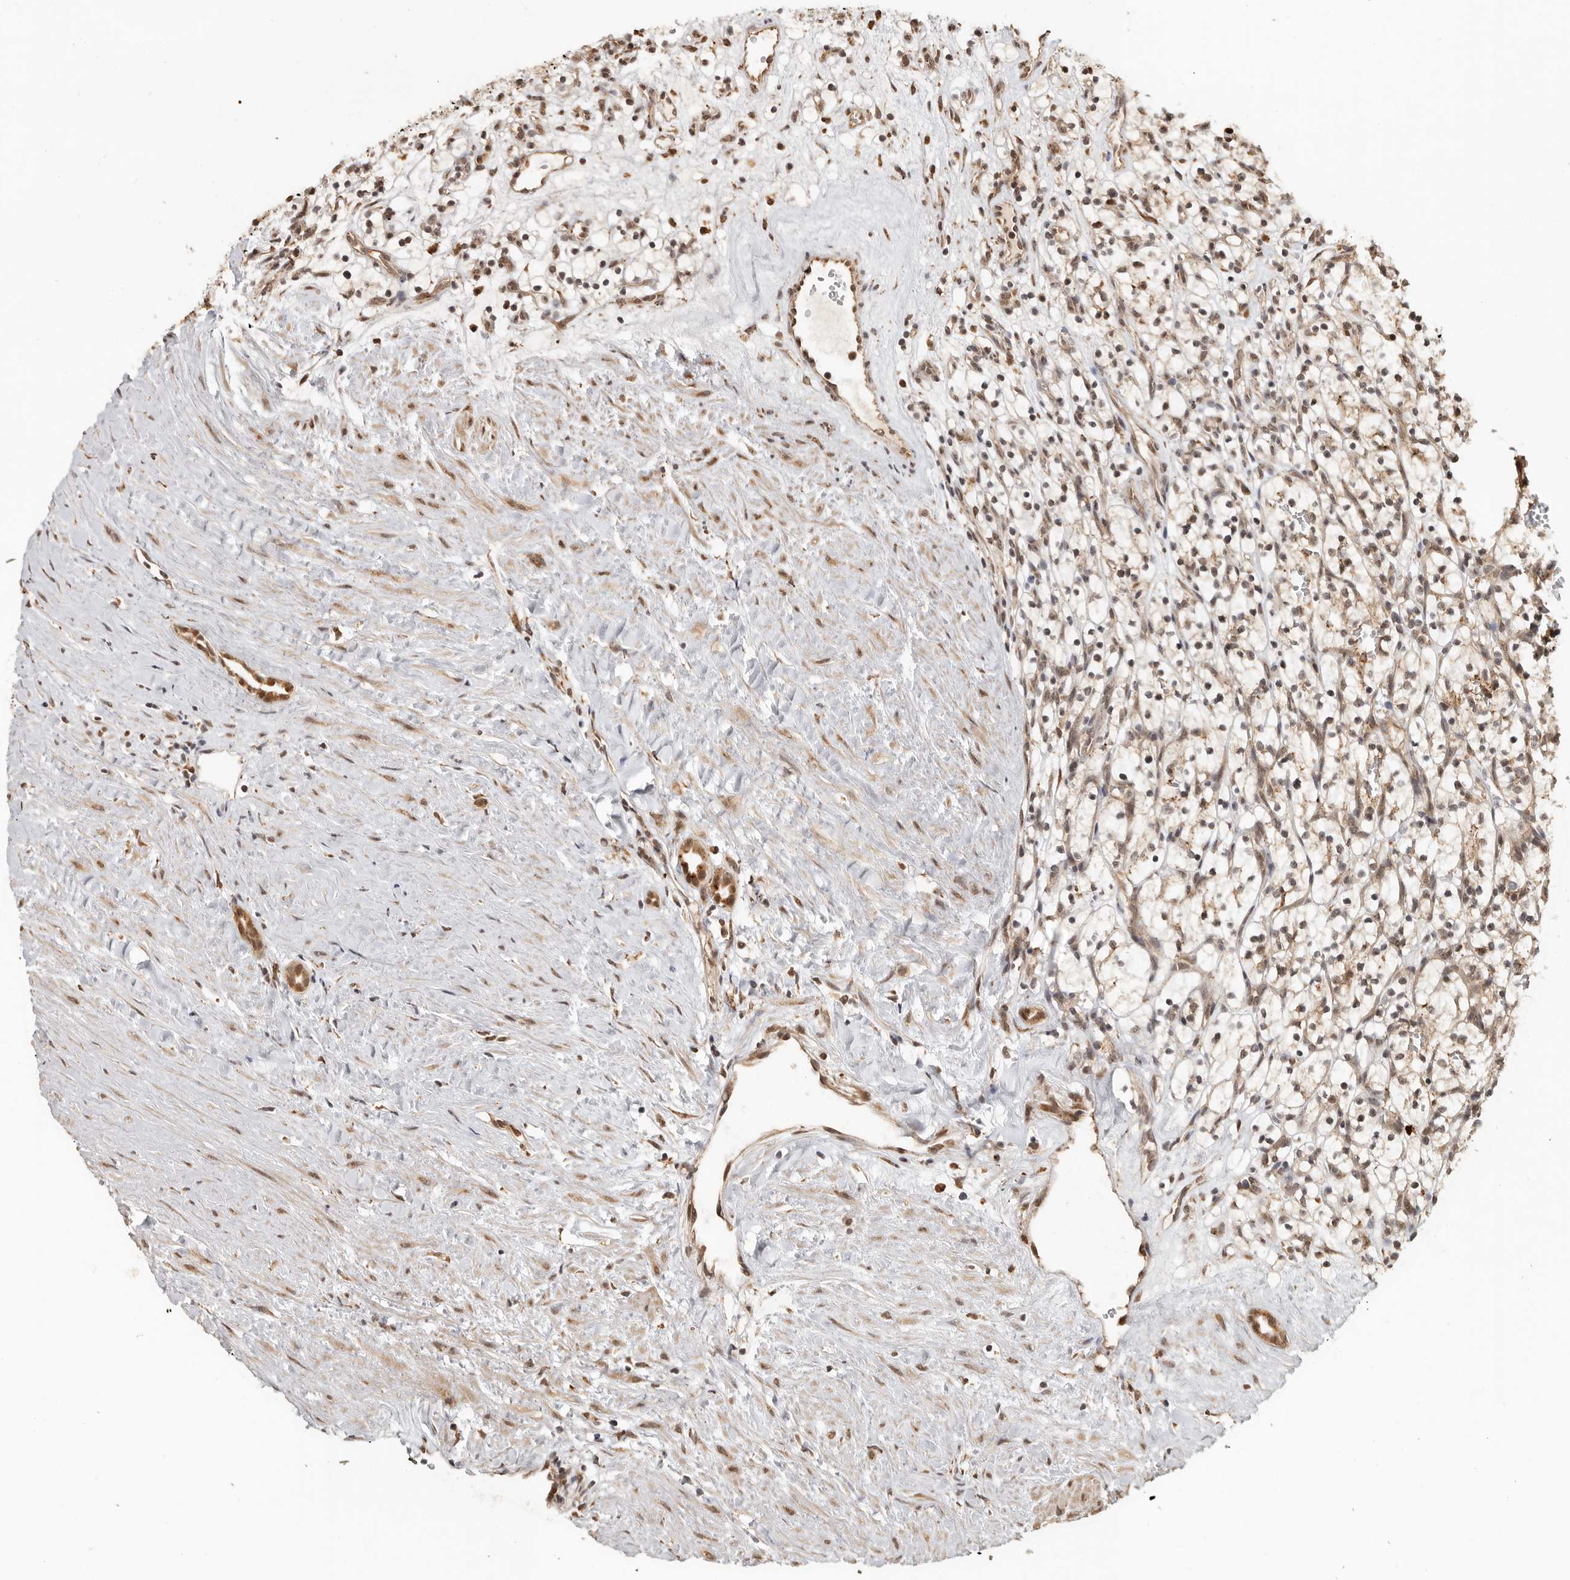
{"staining": {"intensity": "weak", "quantity": "<25%", "location": "cytoplasmic/membranous"}, "tissue": "renal cancer", "cell_type": "Tumor cells", "image_type": "cancer", "snomed": [{"axis": "morphology", "description": "Adenocarcinoma, NOS"}, {"axis": "topography", "description": "Kidney"}], "caption": "This histopathology image is of adenocarcinoma (renal) stained with immunohistochemistry (IHC) to label a protein in brown with the nuclei are counter-stained blue. There is no staining in tumor cells.", "gene": "ZNF83", "patient": {"sex": "female", "age": 57}}